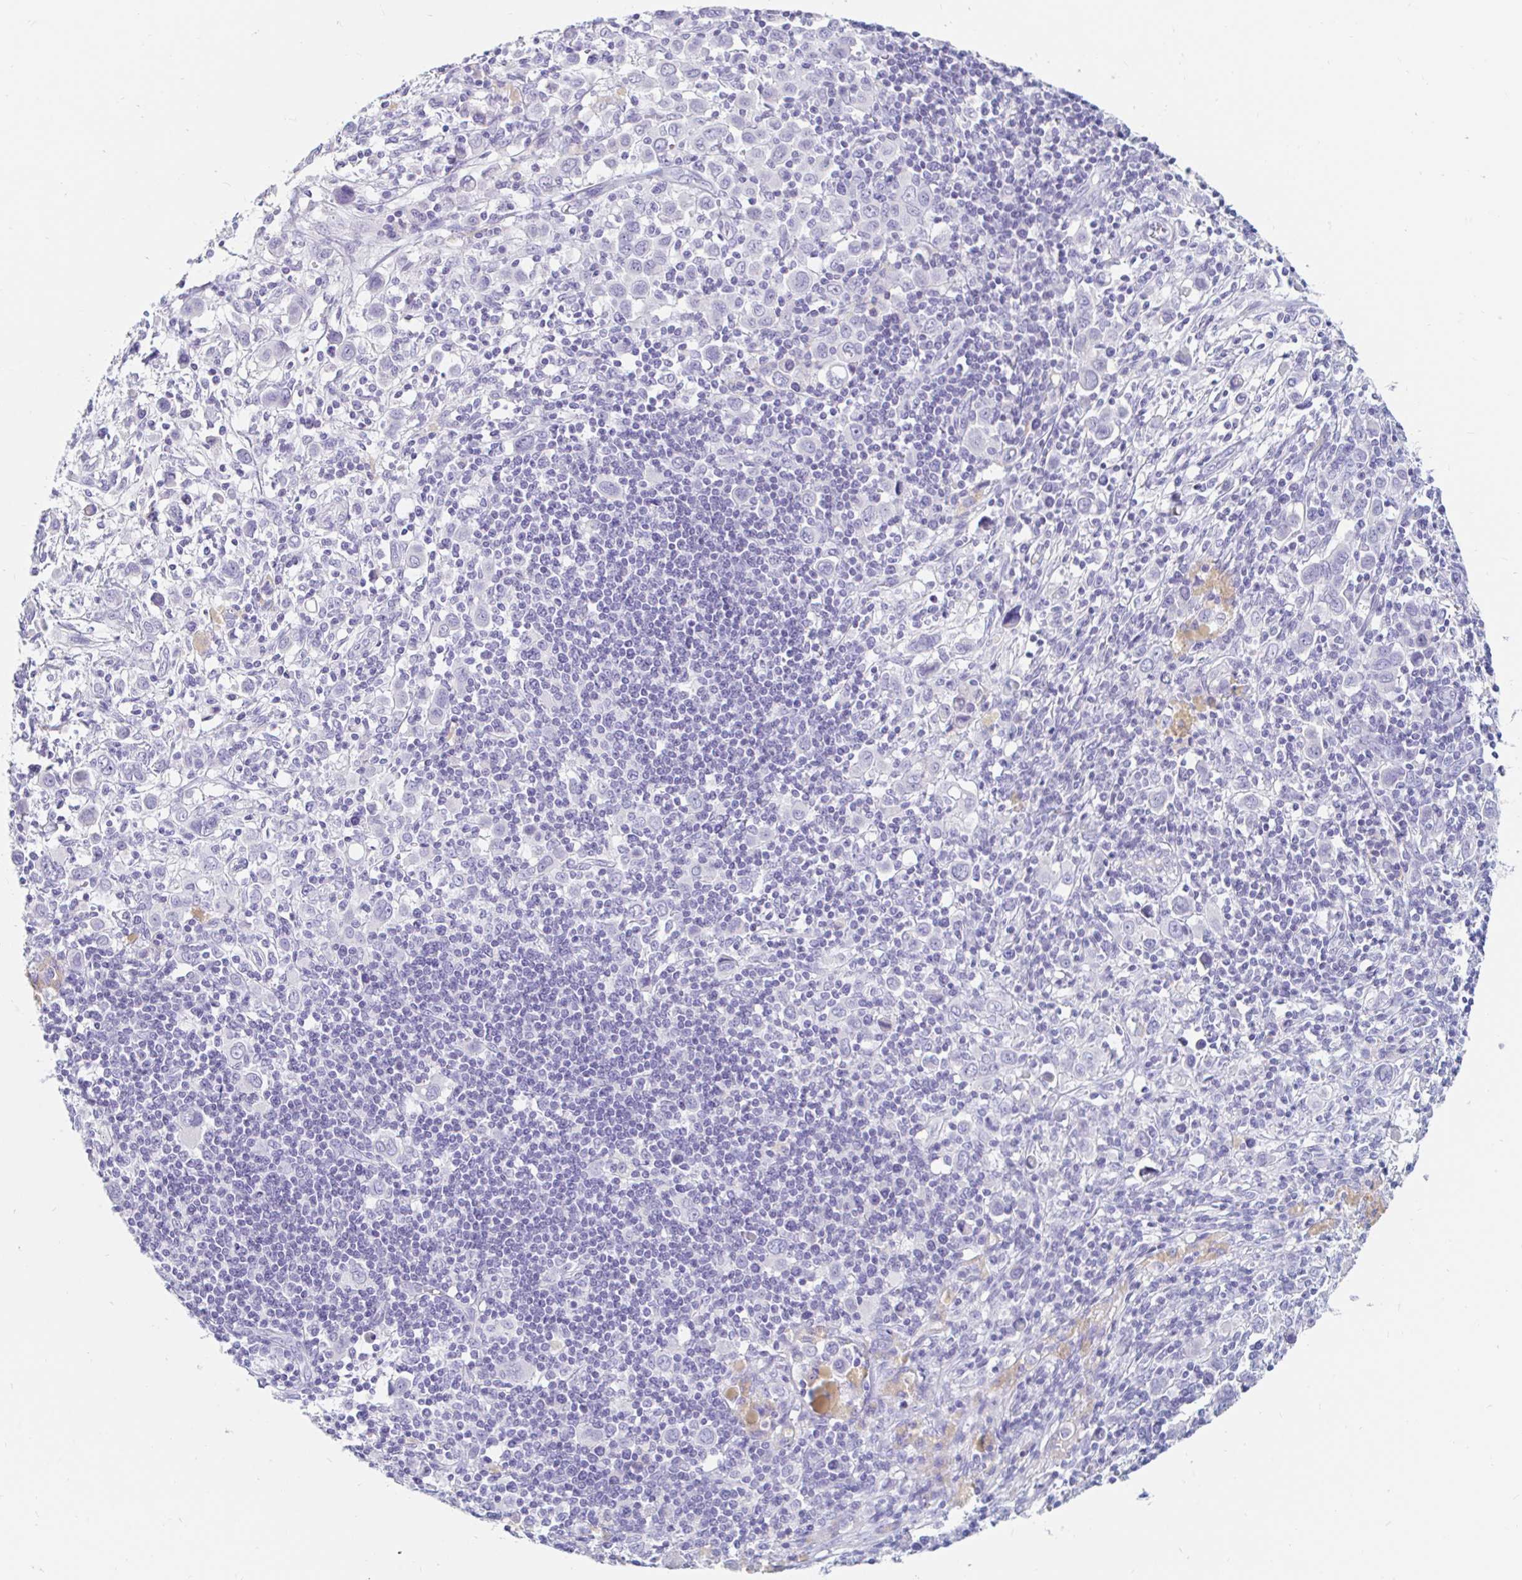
{"staining": {"intensity": "negative", "quantity": "none", "location": "none"}, "tissue": "stomach cancer", "cell_type": "Tumor cells", "image_type": "cancer", "snomed": [{"axis": "morphology", "description": "Adenocarcinoma, NOS"}, {"axis": "topography", "description": "Stomach, upper"}], "caption": "A histopathology image of human stomach cancer is negative for staining in tumor cells.", "gene": "TEX44", "patient": {"sex": "male", "age": 75}}